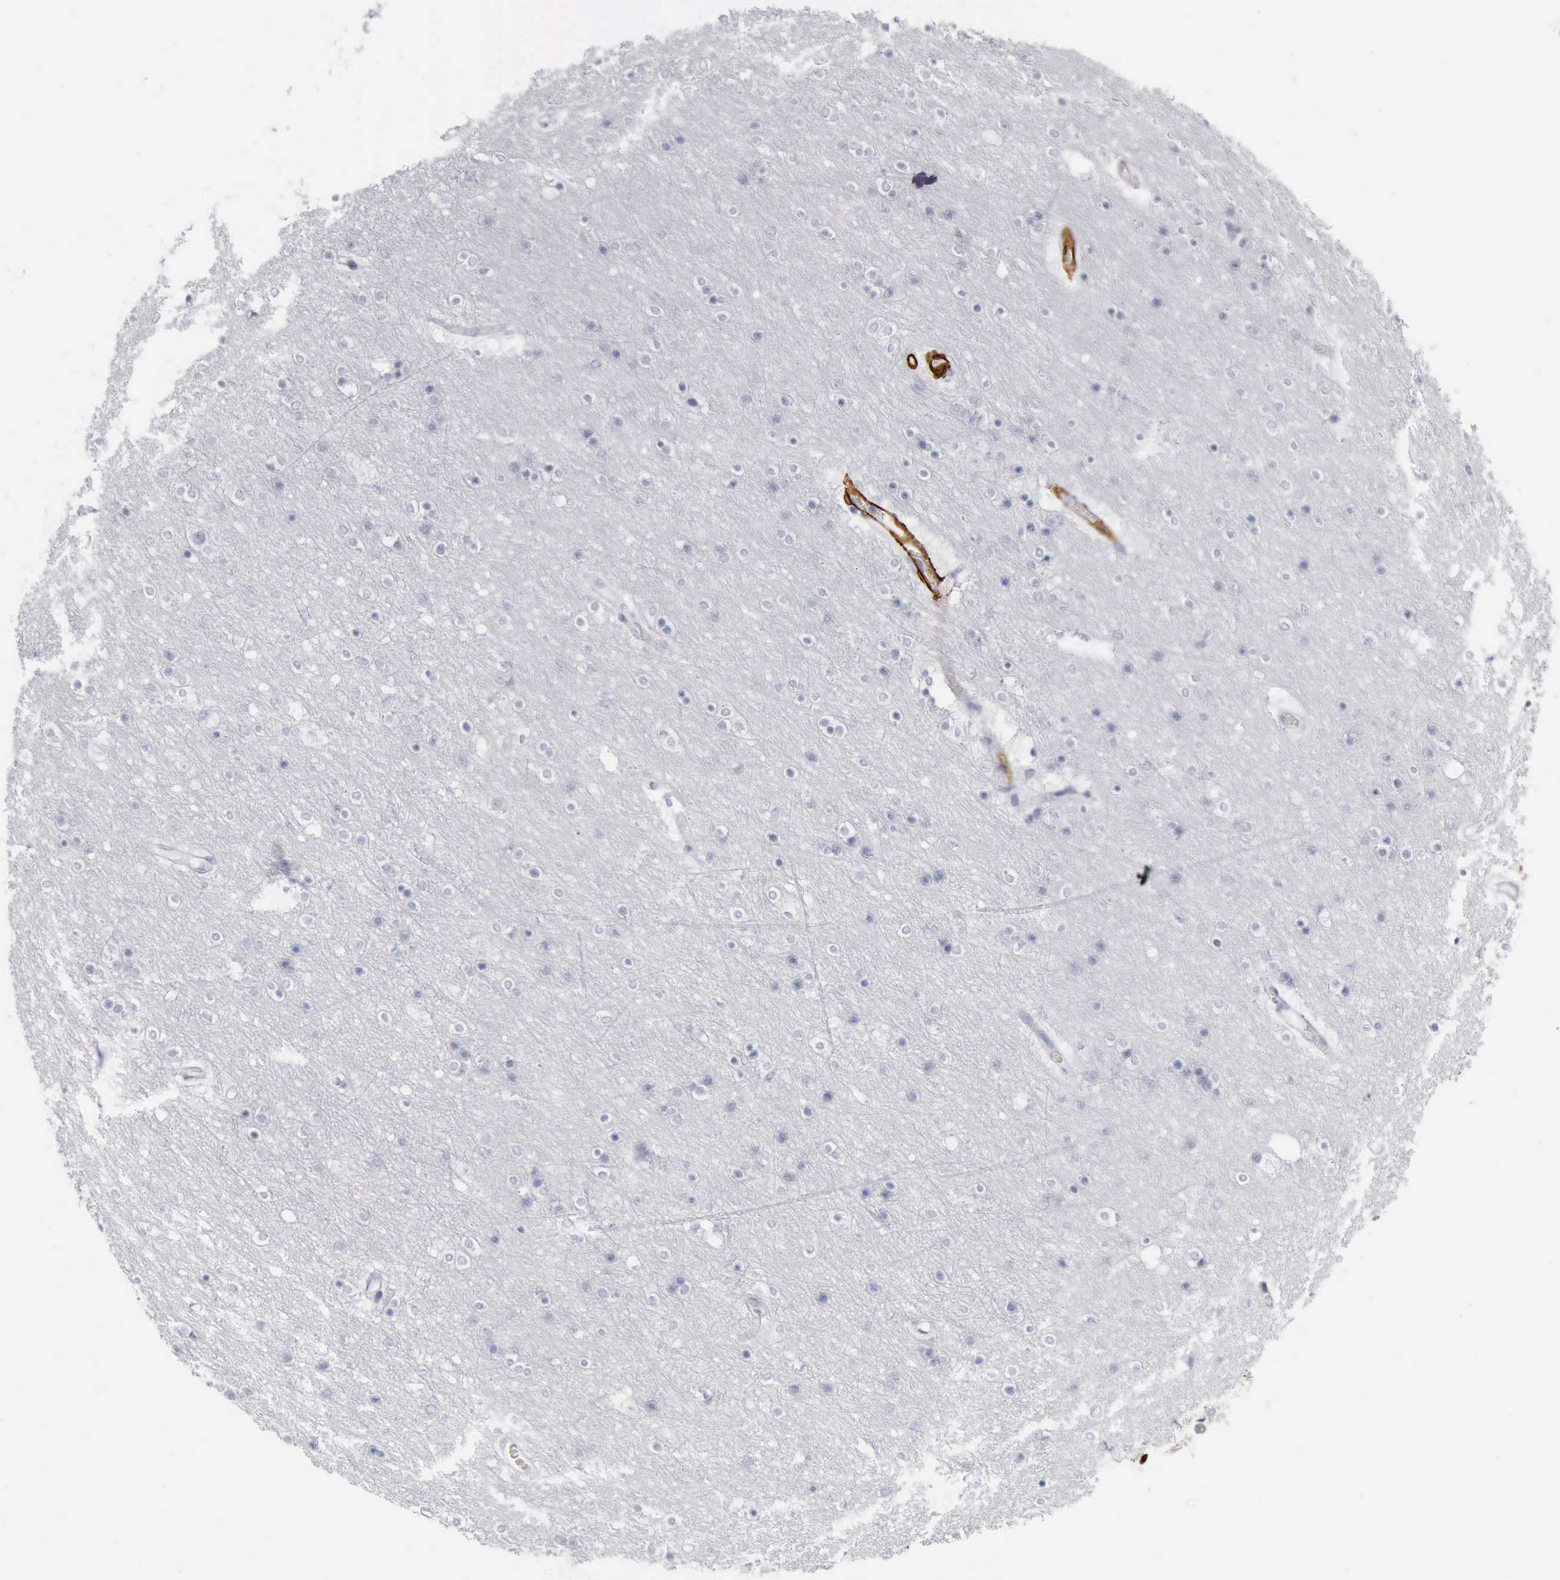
{"staining": {"intensity": "strong", "quantity": ">75%", "location": "cytoplasmic/membranous"}, "tissue": "cerebral cortex", "cell_type": "Endothelial cells", "image_type": "normal", "snomed": [{"axis": "morphology", "description": "Normal tissue, NOS"}, {"axis": "topography", "description": "Cerebral cortex"}], "caption": "DAB immunohistochemical staining of normal cerebral cortex shows strong cytoplasmic/membranous protein positivity in about >75% of endothelial cells.", "gene": "CALD1", "patient": {"sex": "female", "age": 54}}